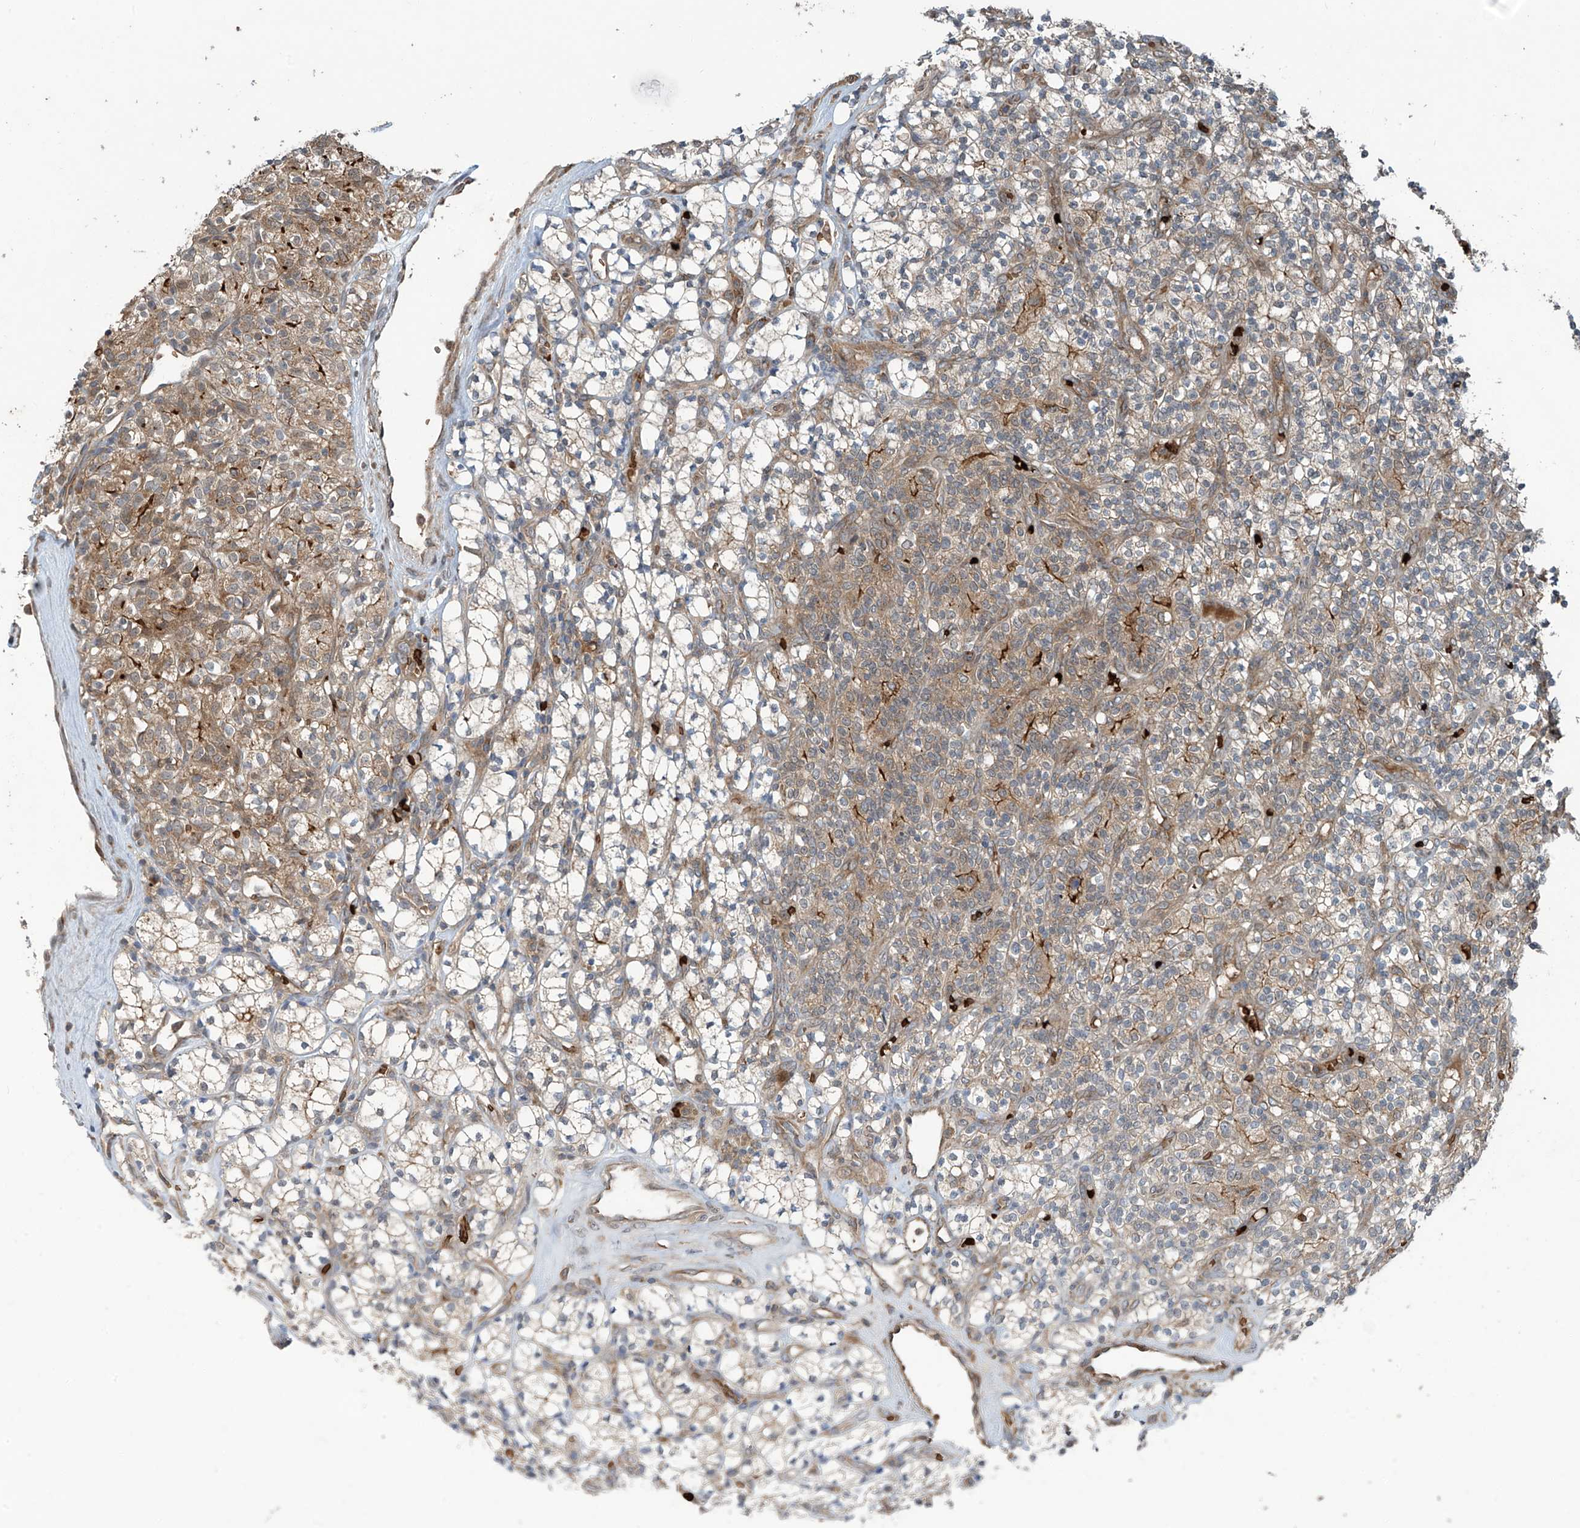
{"staining": {"intensity": "weak", "quantity": "<25%", "location": "cytoplasmic/membranous"}, "tissue": "renal cancer", "cell_type": "Tumor cells", "image_type": "cancer", "snomed": [{"axis": "morphology", "description": "Adenocarcinoma, NOS"}, {"axis": "topography", "description": "Kidney"}], "caption": "This is an immunohistochemistry (IHC) photomicrograph of renal adenocarcinoma. There is no positivity in tumor cells.", "gene": "ZDHHC9", "patient": {"sex": "male", "age": 77}}